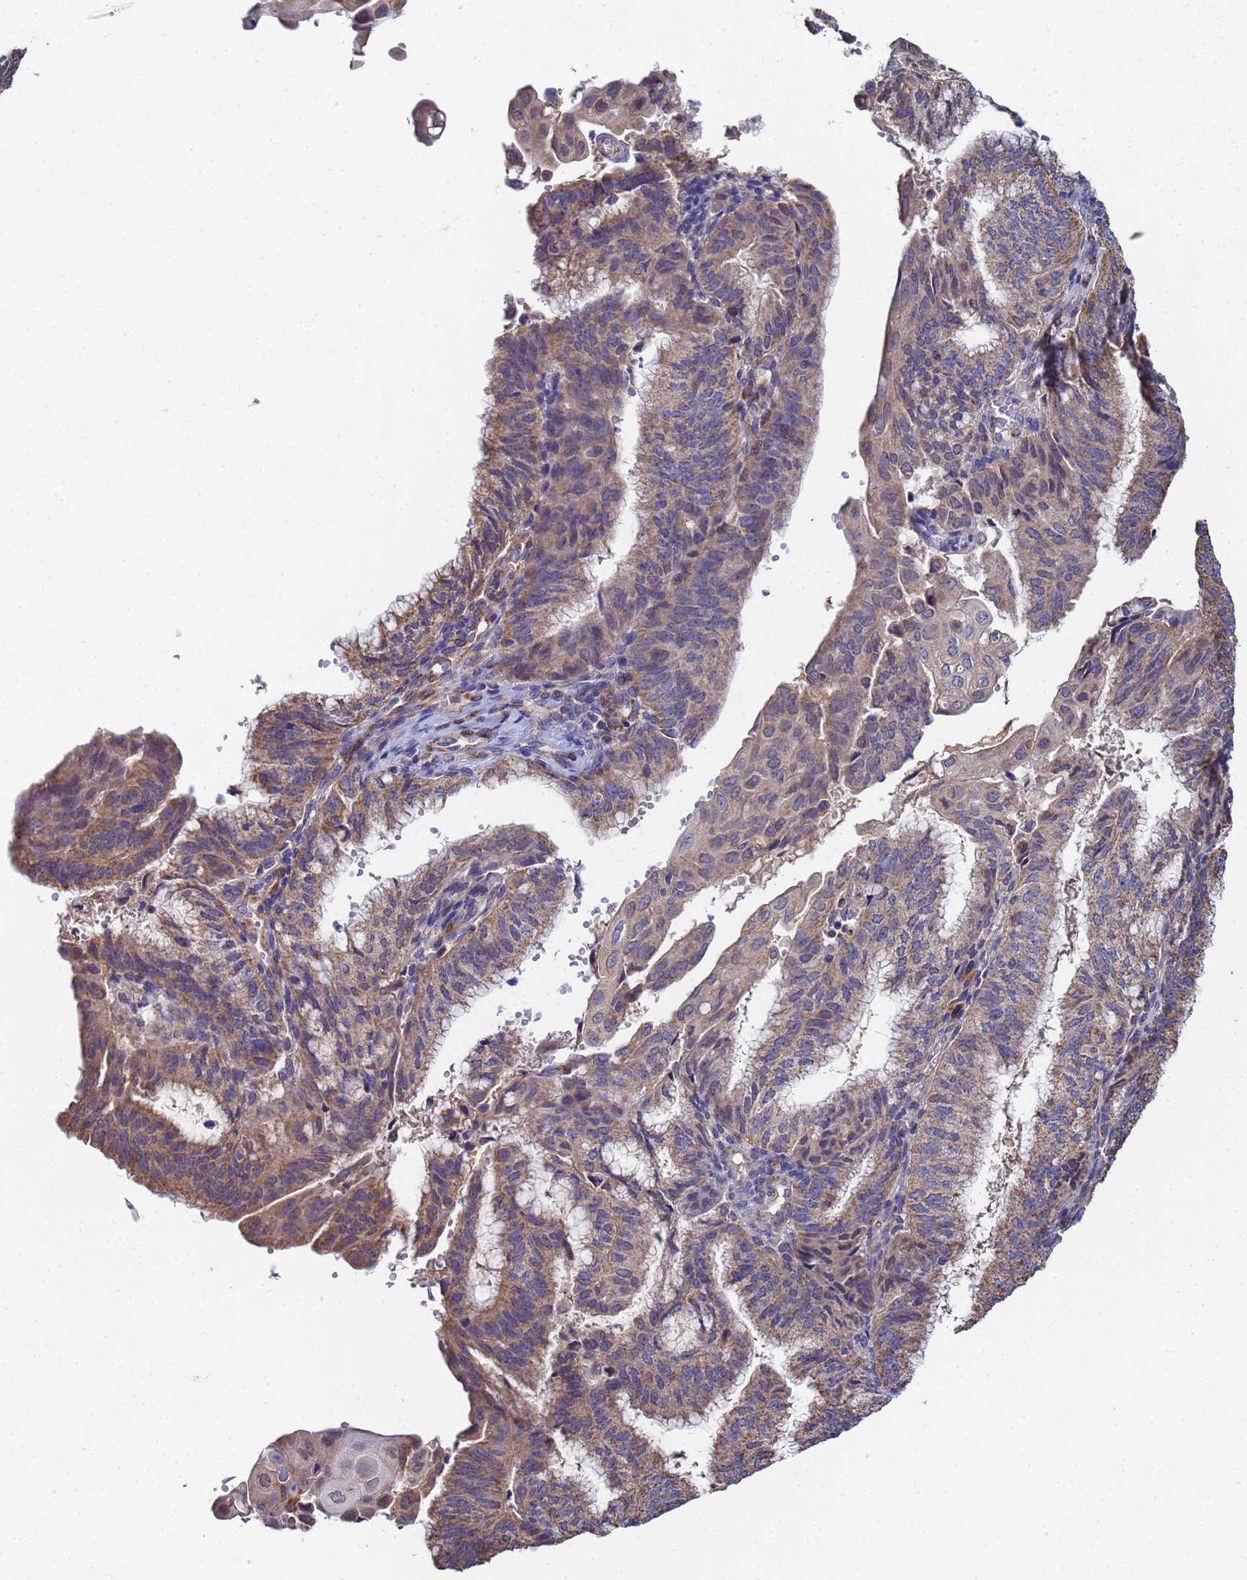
{"staining": {"intensity": "weak", "quantity": "25%-75%", "location": "cytoplasmic/membranous"}, "tissue": "endometrial cancer", "cell_type": "Tumor cells", "image_type": "cancer", "snomed": [{"axis": "morphology", "description": "Adenocarcinoma, NOS"}, {"axis": "topography", "description": "Endometrium"}], "caption": "Immunohistochemical staining of endometrial adenocarcinoma reveals low levels of weak cytoplasmic/membranous staining in approximately 25%-75% of tumor cells.", "gene": "C5orf34", "patient": {"sex": "female", "age": 49}}